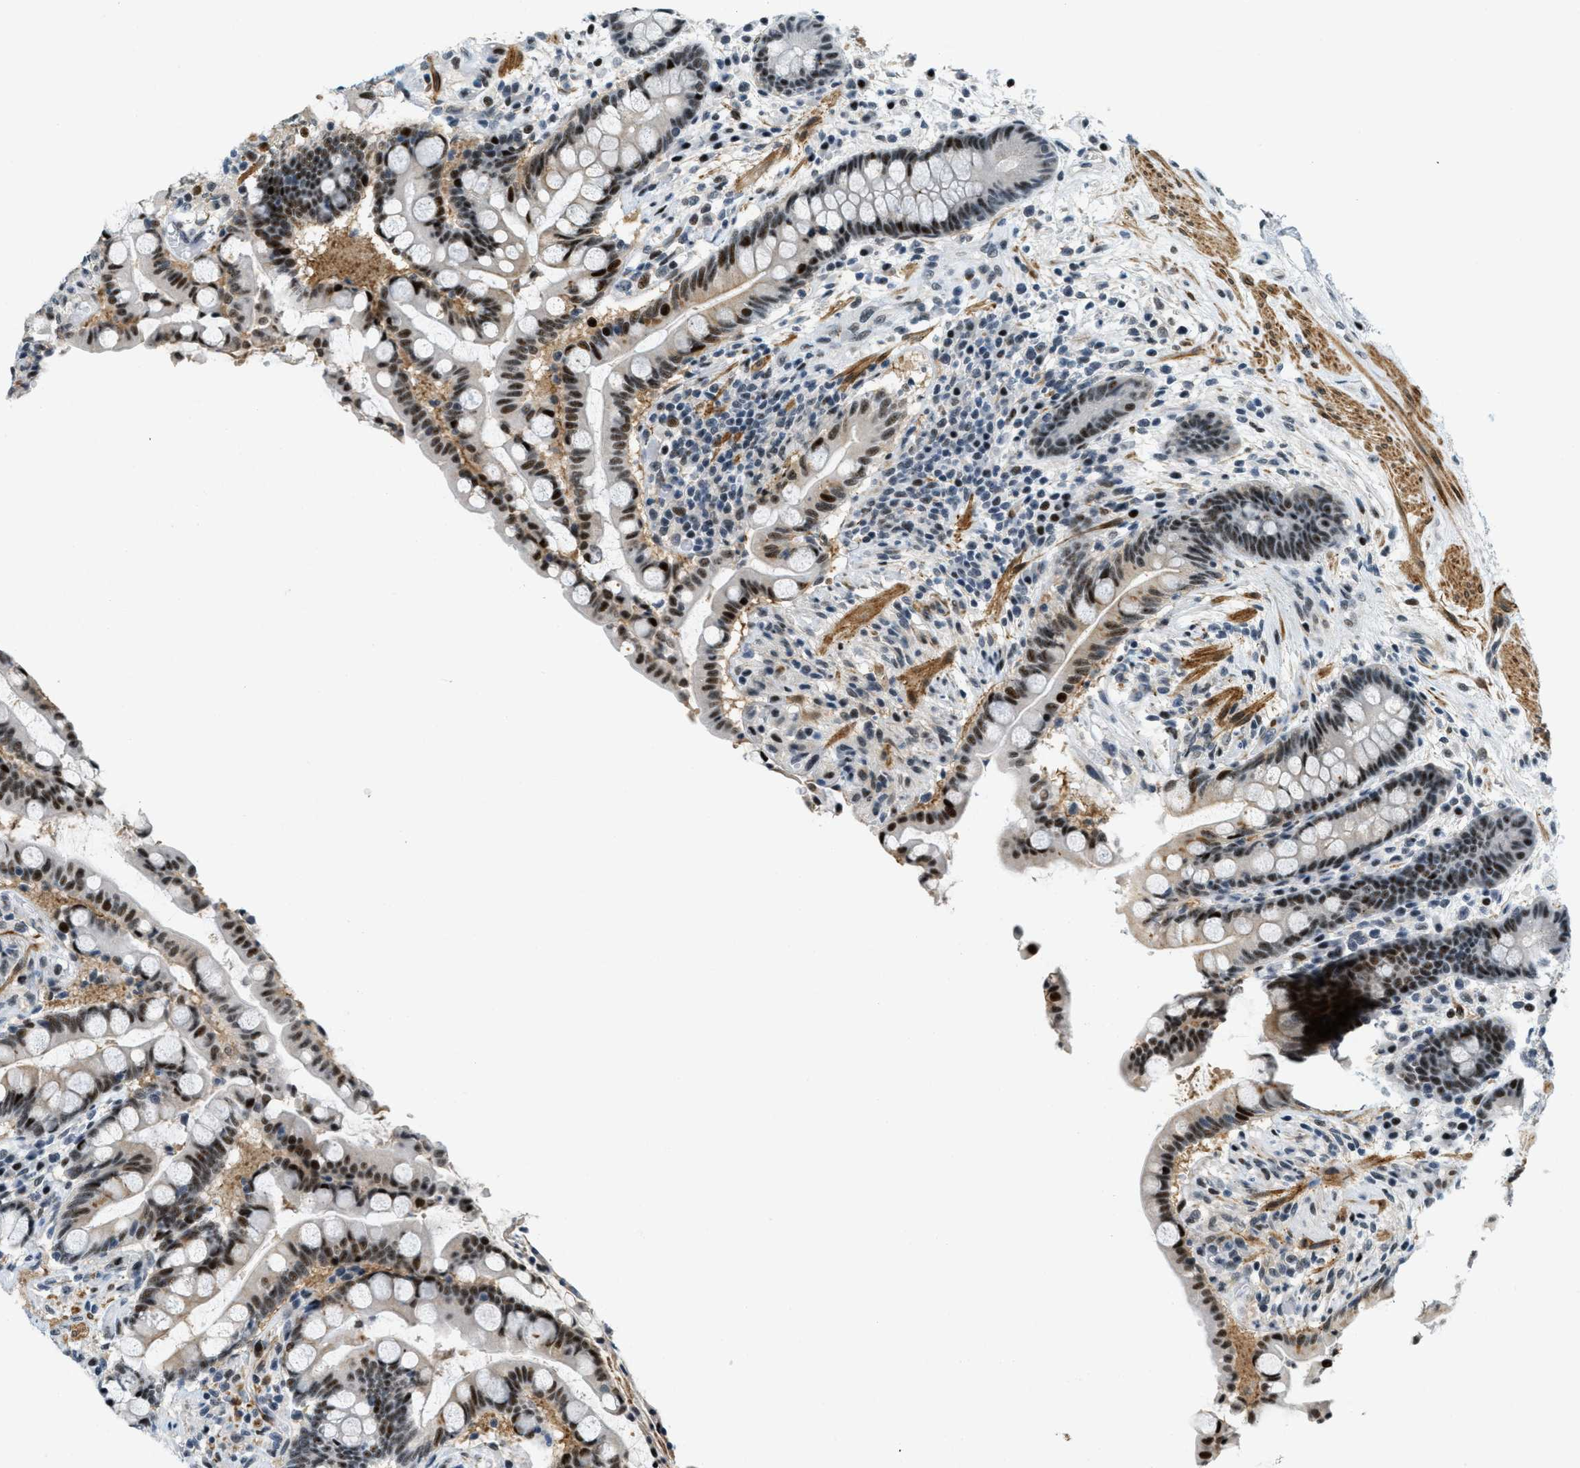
{"staining": {"intensity": "strong", "quantity": ">75%", "location": "cytoplasmic/membranous,nuclear"}, "tissue": "colon", "cell_type": "Endothelial cells", "image_type": "normal", "snomed": [{"axis": "morphology", "description": "Normal tissue, NOS"}, {"axis": "topography", "description": "Colon"}], "caption": "Endothelial cells demonstrate high levels of strong cytoplasmic/membranous,nuclear positivity in approximately >75% of cells in normal colon.", "gene": "ZDHHC23", "patient": {"sex": "male", "age": 73}}